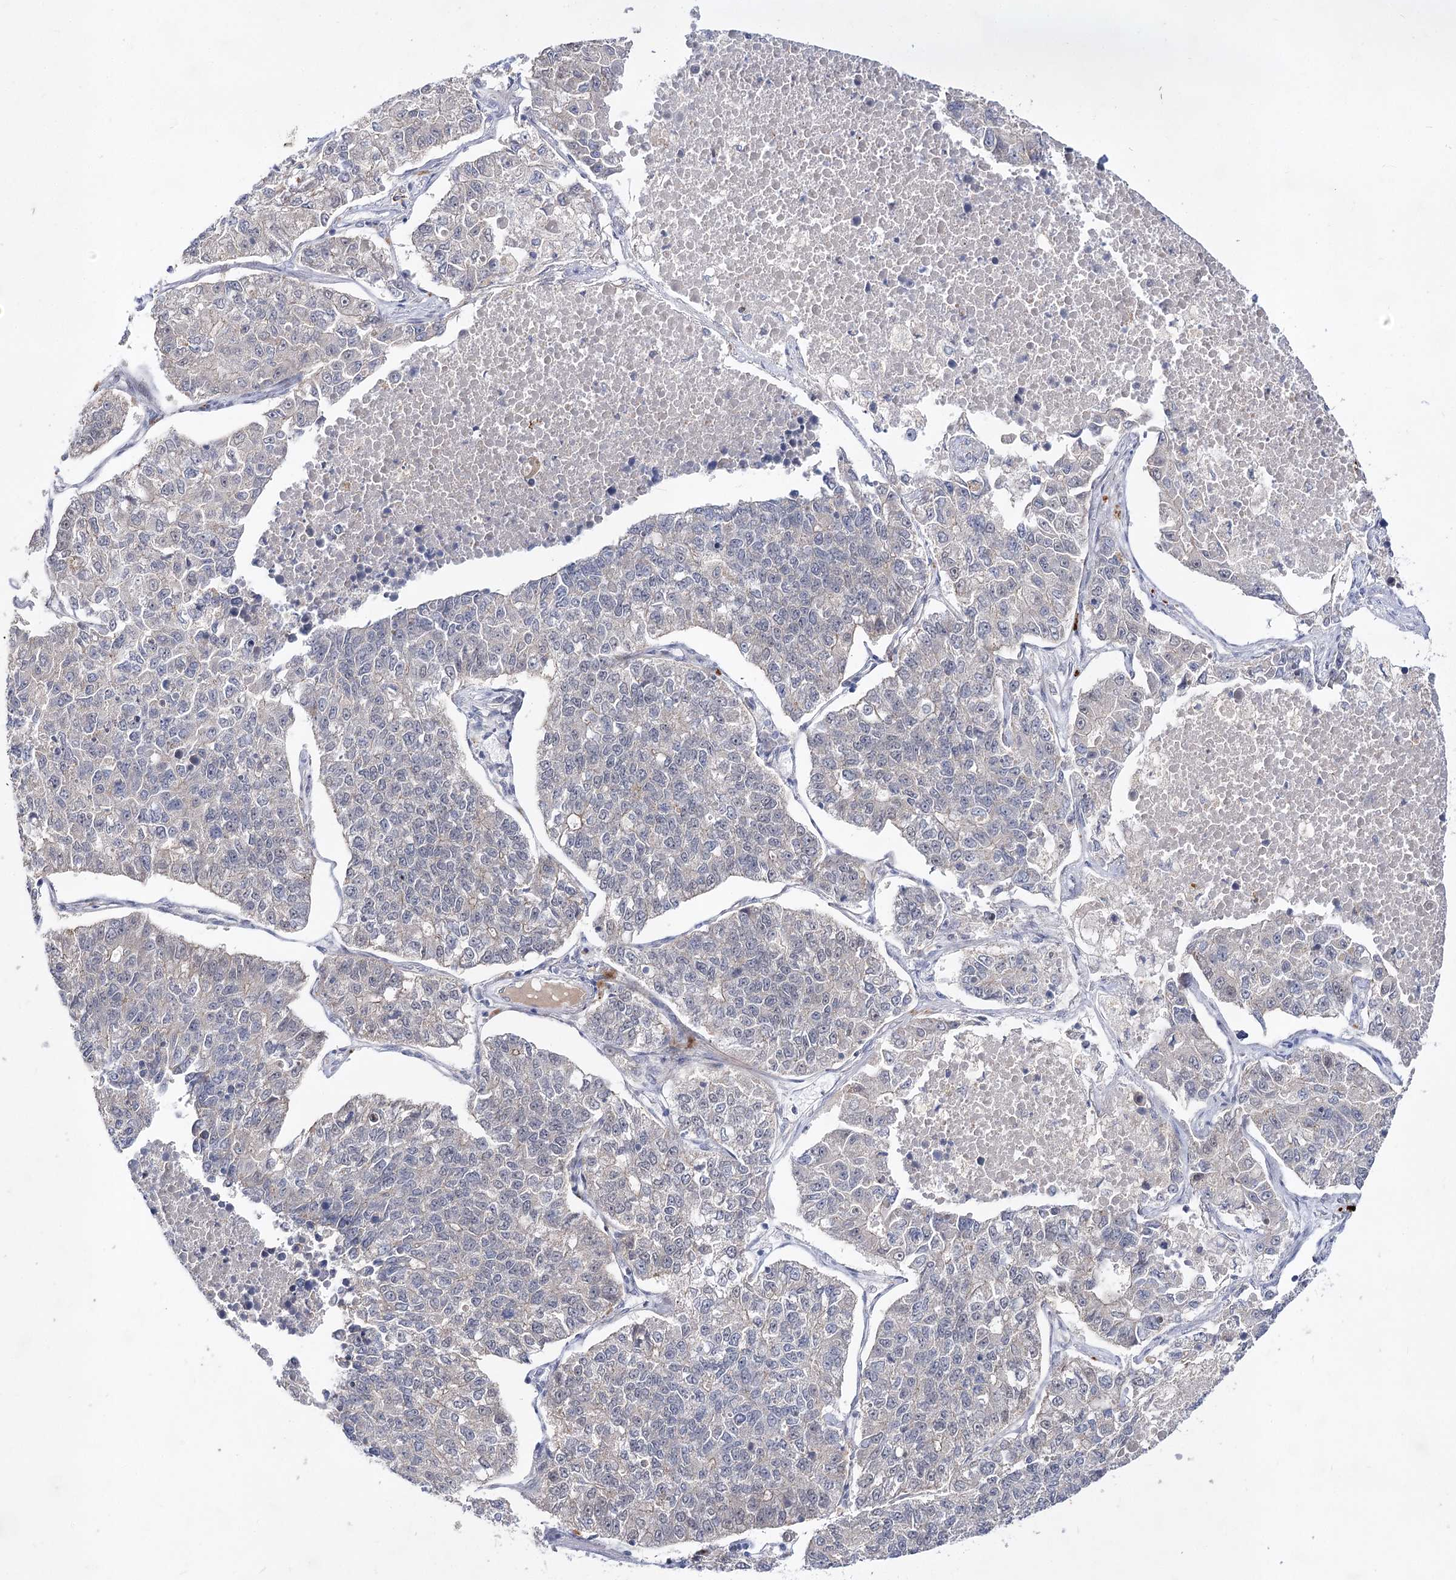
{"staining": {"intensity": "negative", "quantity": "none", "location": "none"}, "tissue": "lung cancer", "cell_type": "Tumor cells", "image_type": "cancer", "snomed": [{"axis": "morphology", "description": "Adenocarcinoma, NOS"}, {"axis": "topography", "description": "Lung"}], "caption": "High magnification brightfield microscopy of lung cancer stained with DAB (brown) and counterstained with hematoxylin (blue): tumor cells show no significant expression.", "gene": "ARHGAP32", "patient": {"sex": "male", "age": 49}}